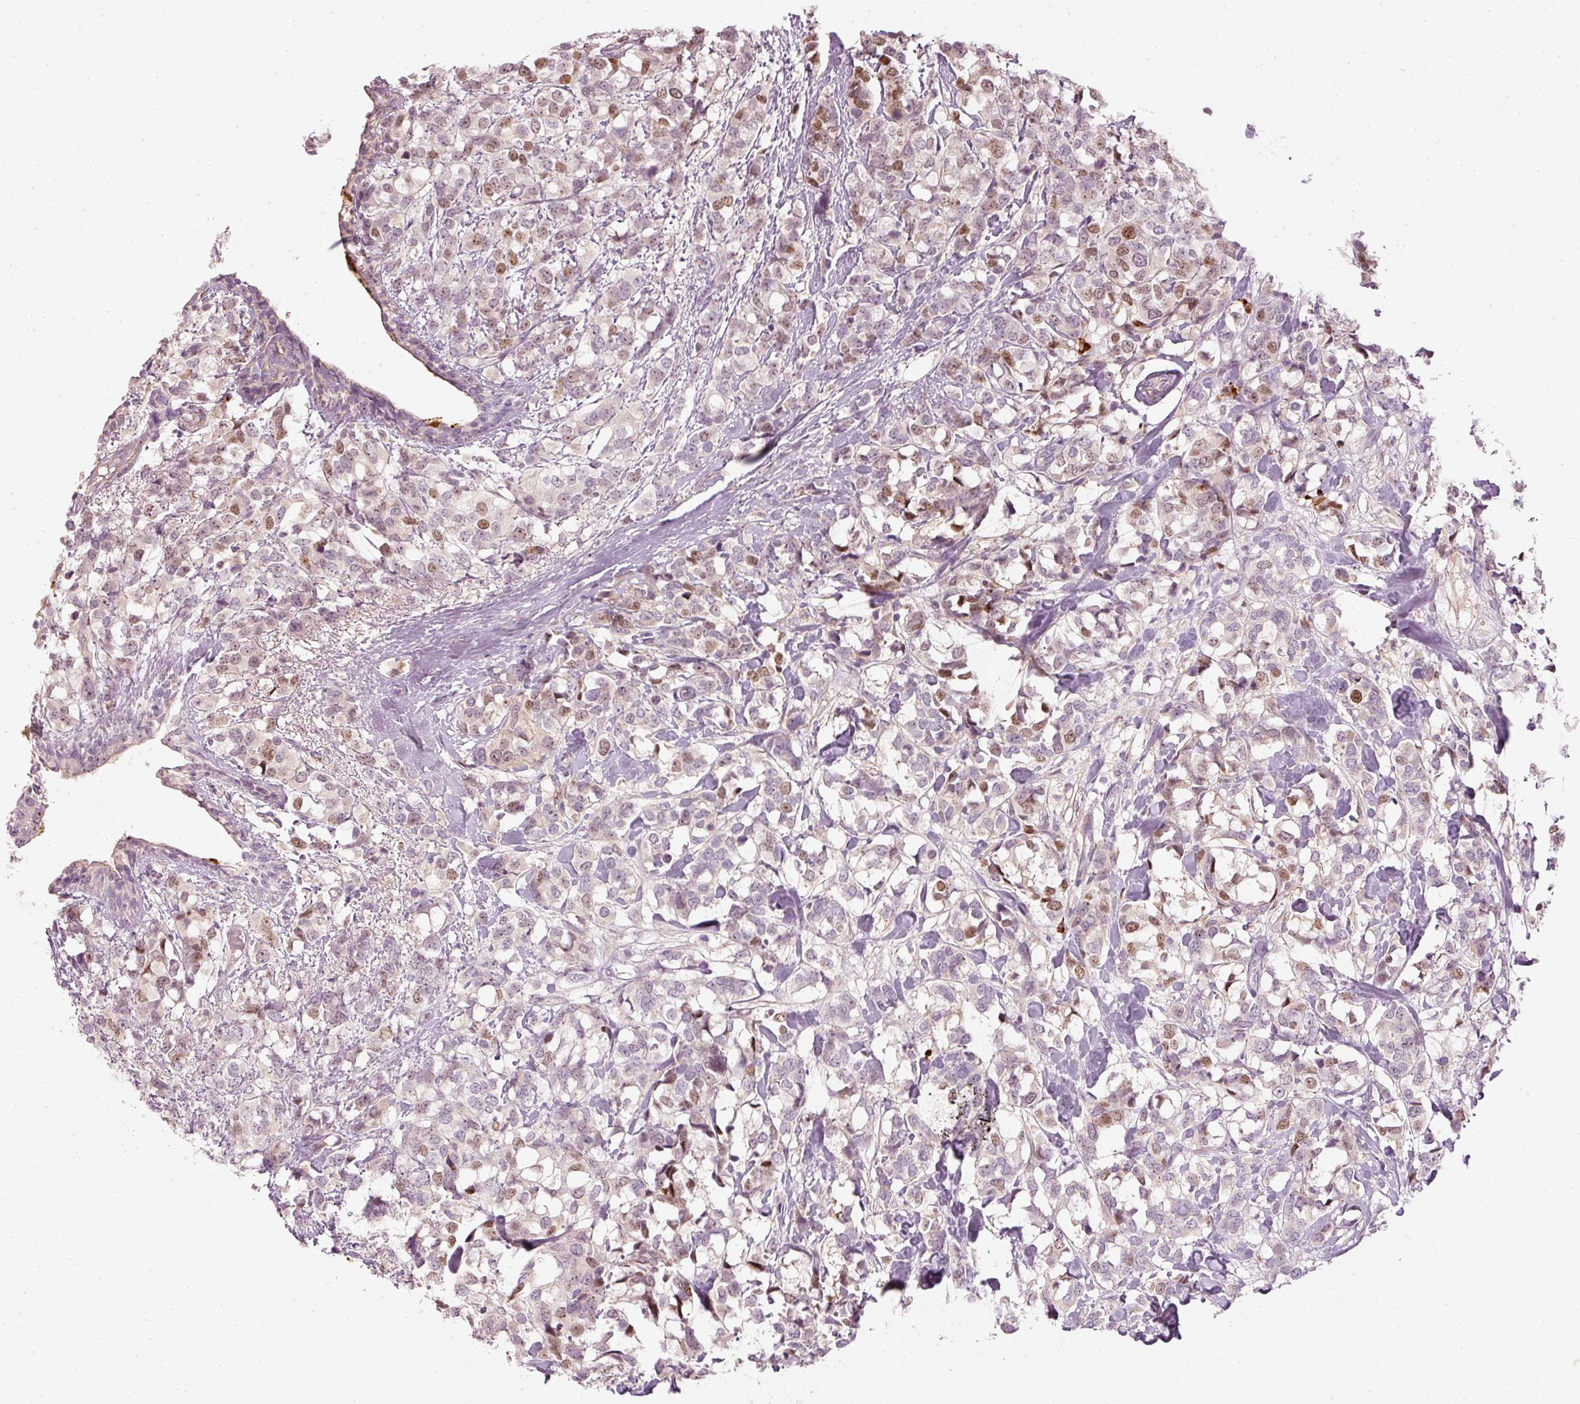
{"staining": {"intensity": "moderate", "quantity": "<25%", "location": "nuclear"}, "tissue": "breast cancer", "cell_type": "Tumor cells", "image_type": "cancer", "snomed": [{"axis": "morphology", "description": "Lobular carcinoma"}, {"axis": "topography", "description": "Breast"}], "caption": "About <25% of tumor cells in human breast cancer (lobular carcinoma) display moderate nuclear protein positivity as visualized by brown immunohistochemical staining.", "gene": "VCAM1", "patient": {"sex": "female", "age": 59}}